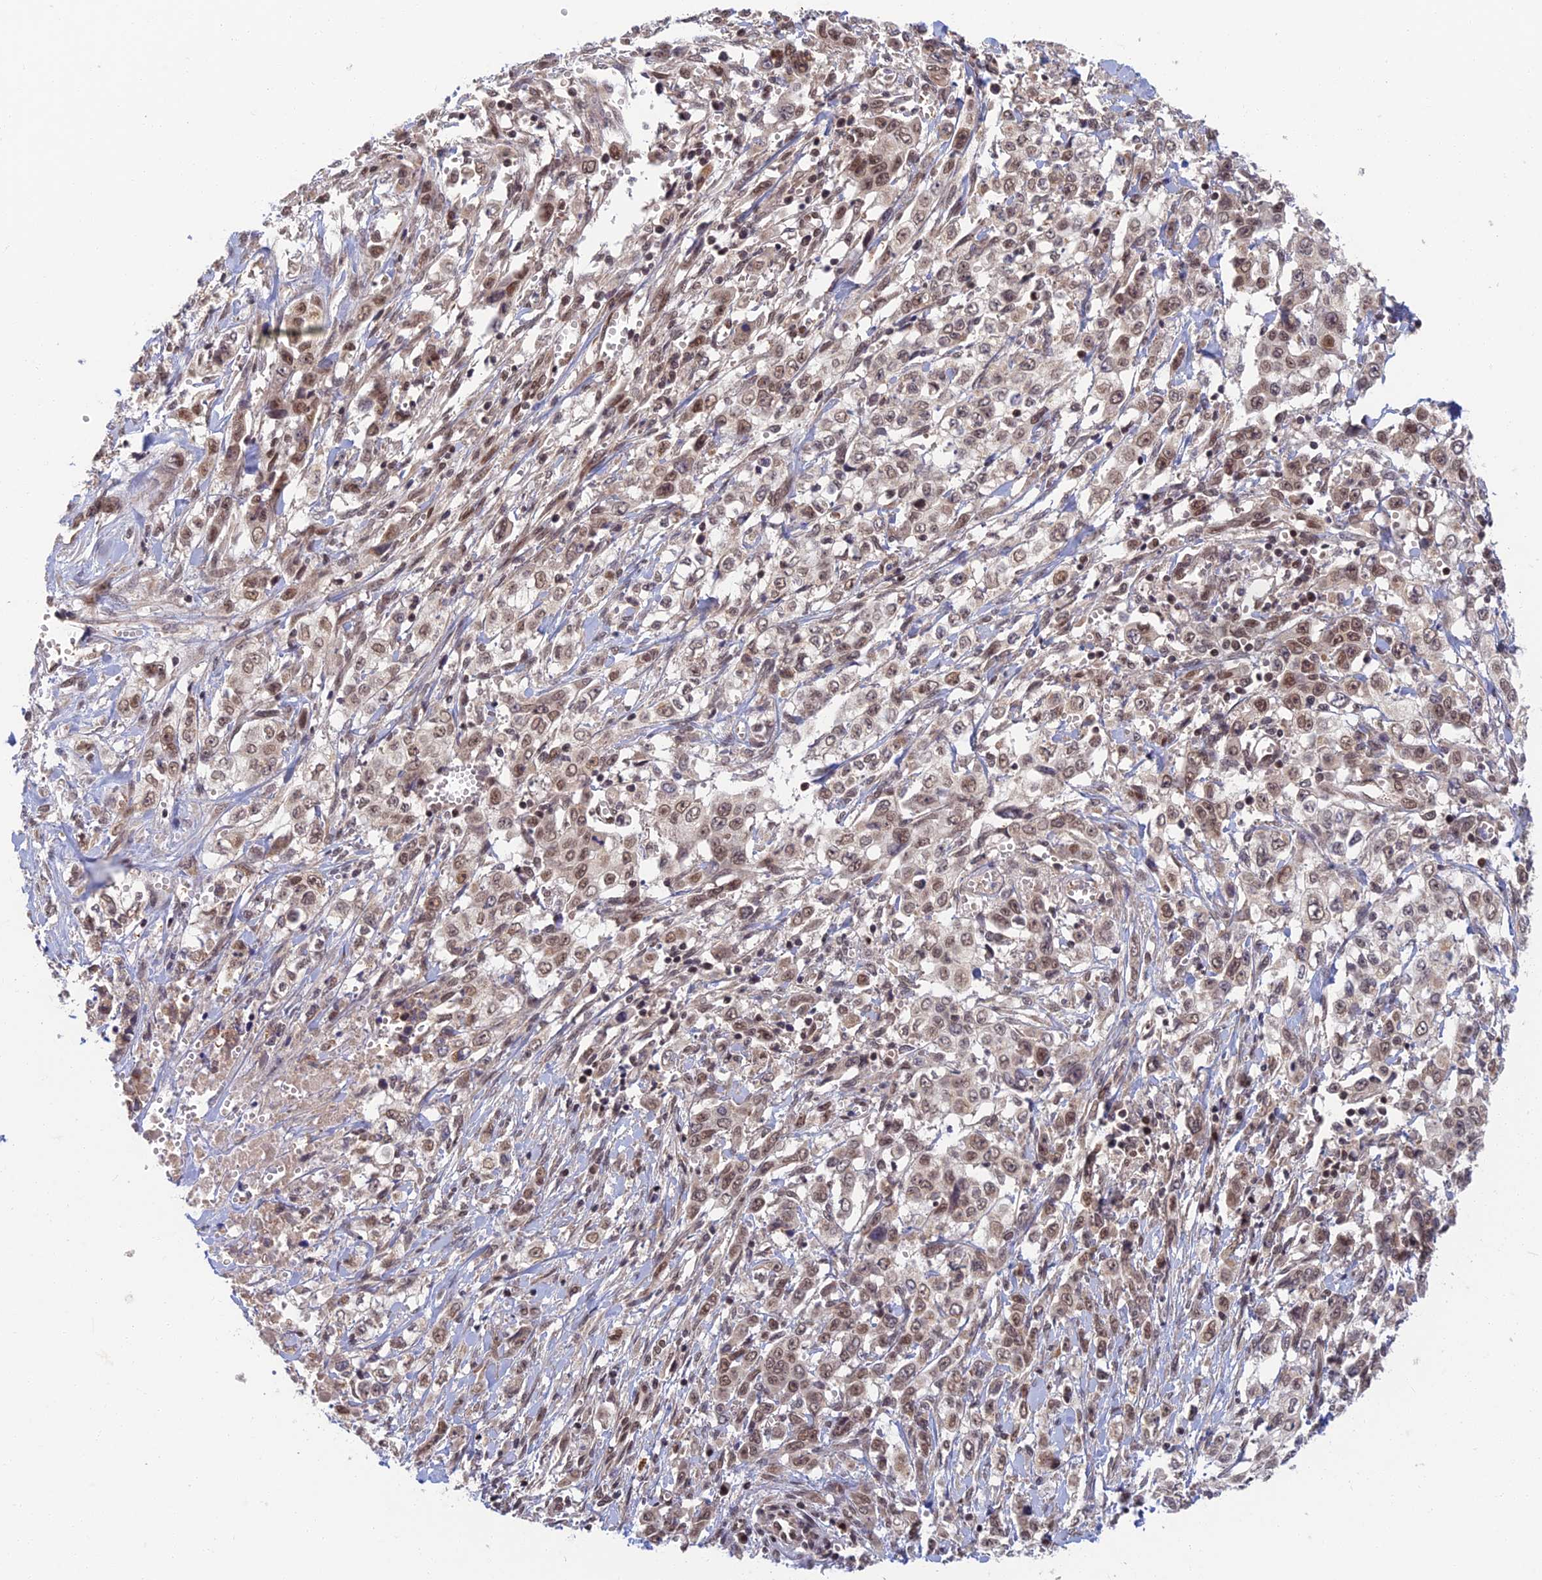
{"staining": {"intensity": "moderate", "quantity": ">75%", "location": "nuclear"}, "tissue": "stomach cancer", "cell_type": "Tumor cells", "image_type": "cancer", "snomed": [{"axis": "morphology", "description": "Adenocarcinoma, NOS"}, {"axis": "topography", "description": "Stomach, upper"}], "caption": "Immunohistochemical staining of adenocarcinoma (stomach) exhibits medium levels of moderate nuclear staining in about >75% of tumor cells. (DAB = brown stain, brightfield microscopy at high magnification).", "gene": "TCEA2", "patient": {"sex": "male", "age": 62}}